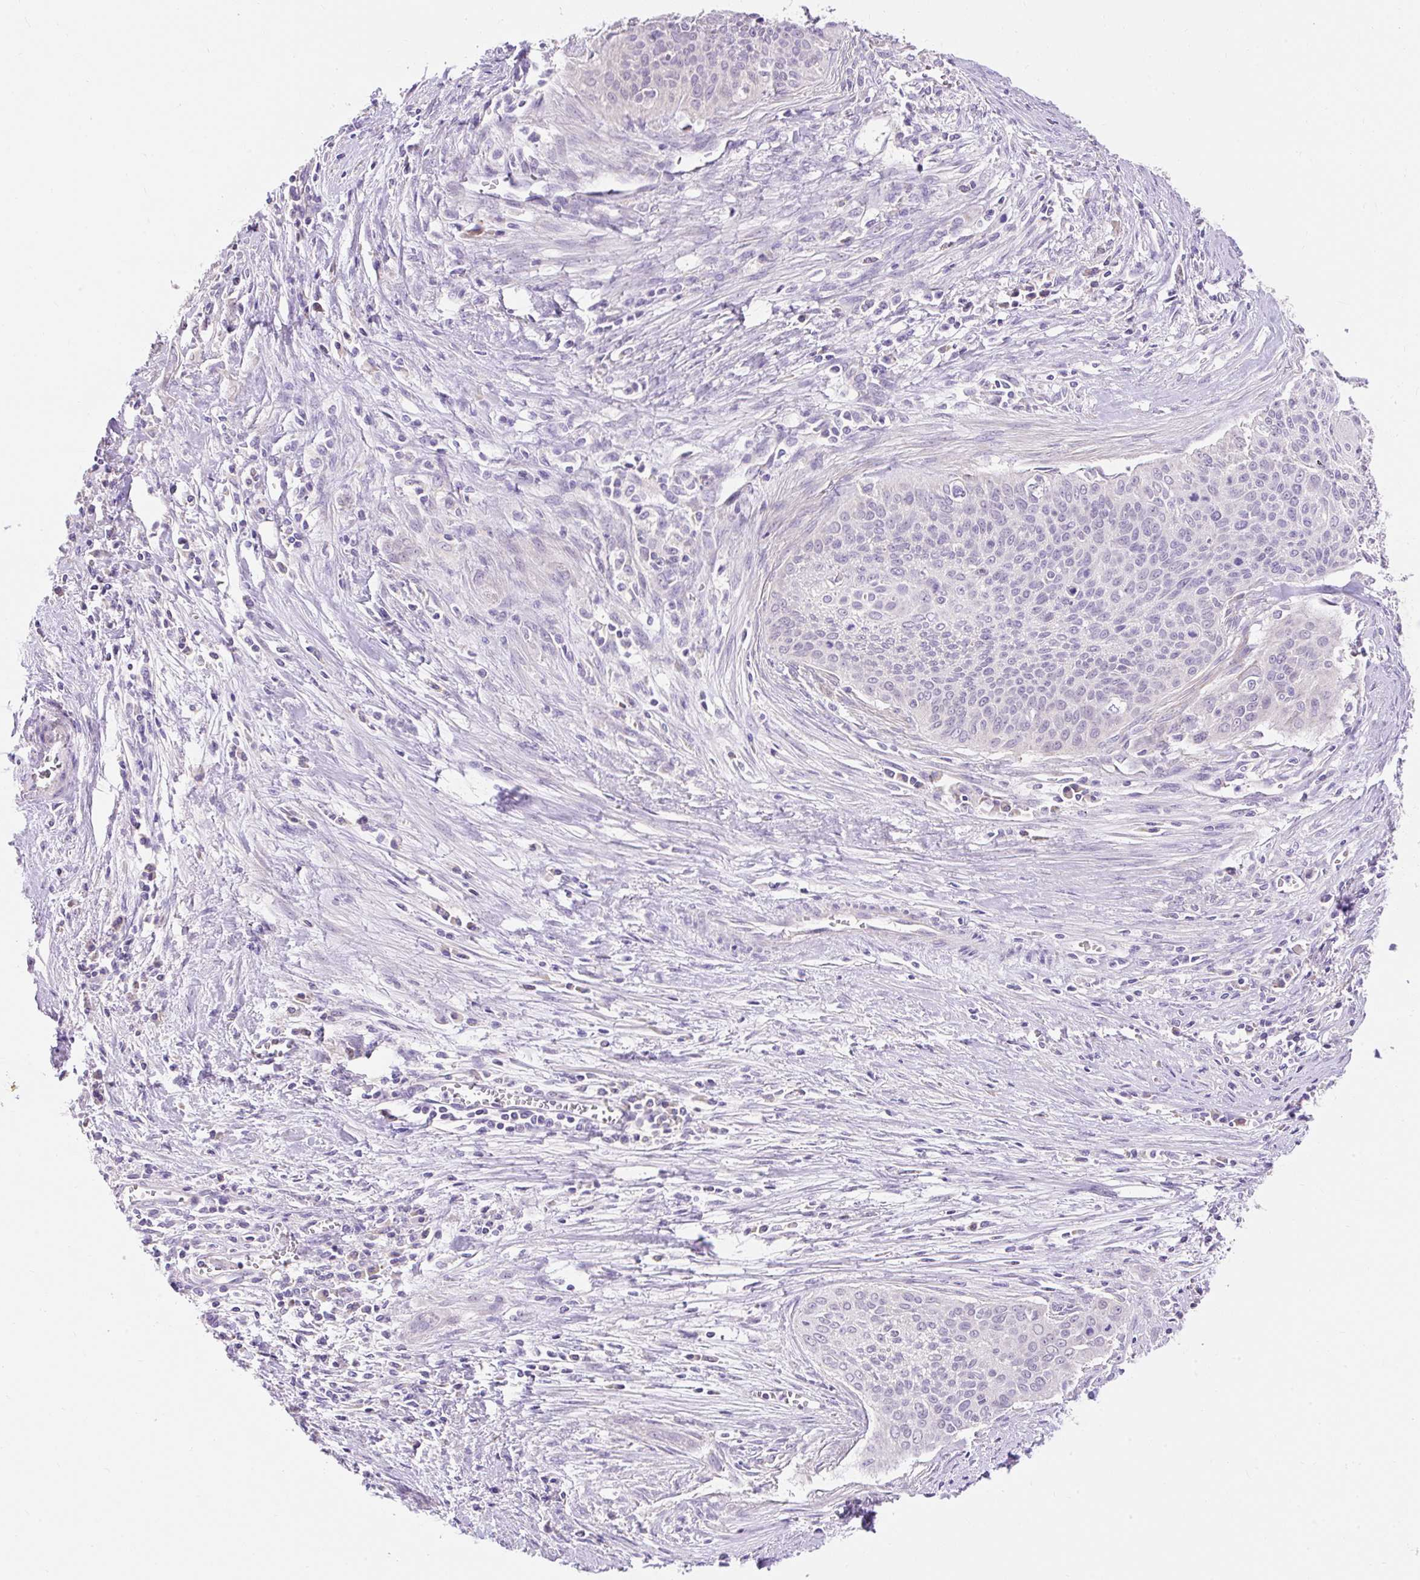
{"staining": {"intensity": "negative", "quantity": "none", "location": "none"}, "tissue": "cervical cancer", "cell_type": "Tumor cells", "image_type": "cancer", "snomed": [{"axis": "morphology", "description": "Squamous cell carcinoma, NOS"}, {"axis": "topography", "description": "Cervix"}], "caption": "High magnification brightfield microscopy of cervical cancer stained with DAB (3,3'-diaminobenzidine) (brown) and counterstained with hematoxylin (blue): tumor cells show no significant expression. (DAB immunohistochemistry visualized using brightfield microscopy, high magnification).", "gene": "PMAIP1", "patient": {"sex": "female", "age": 55}}